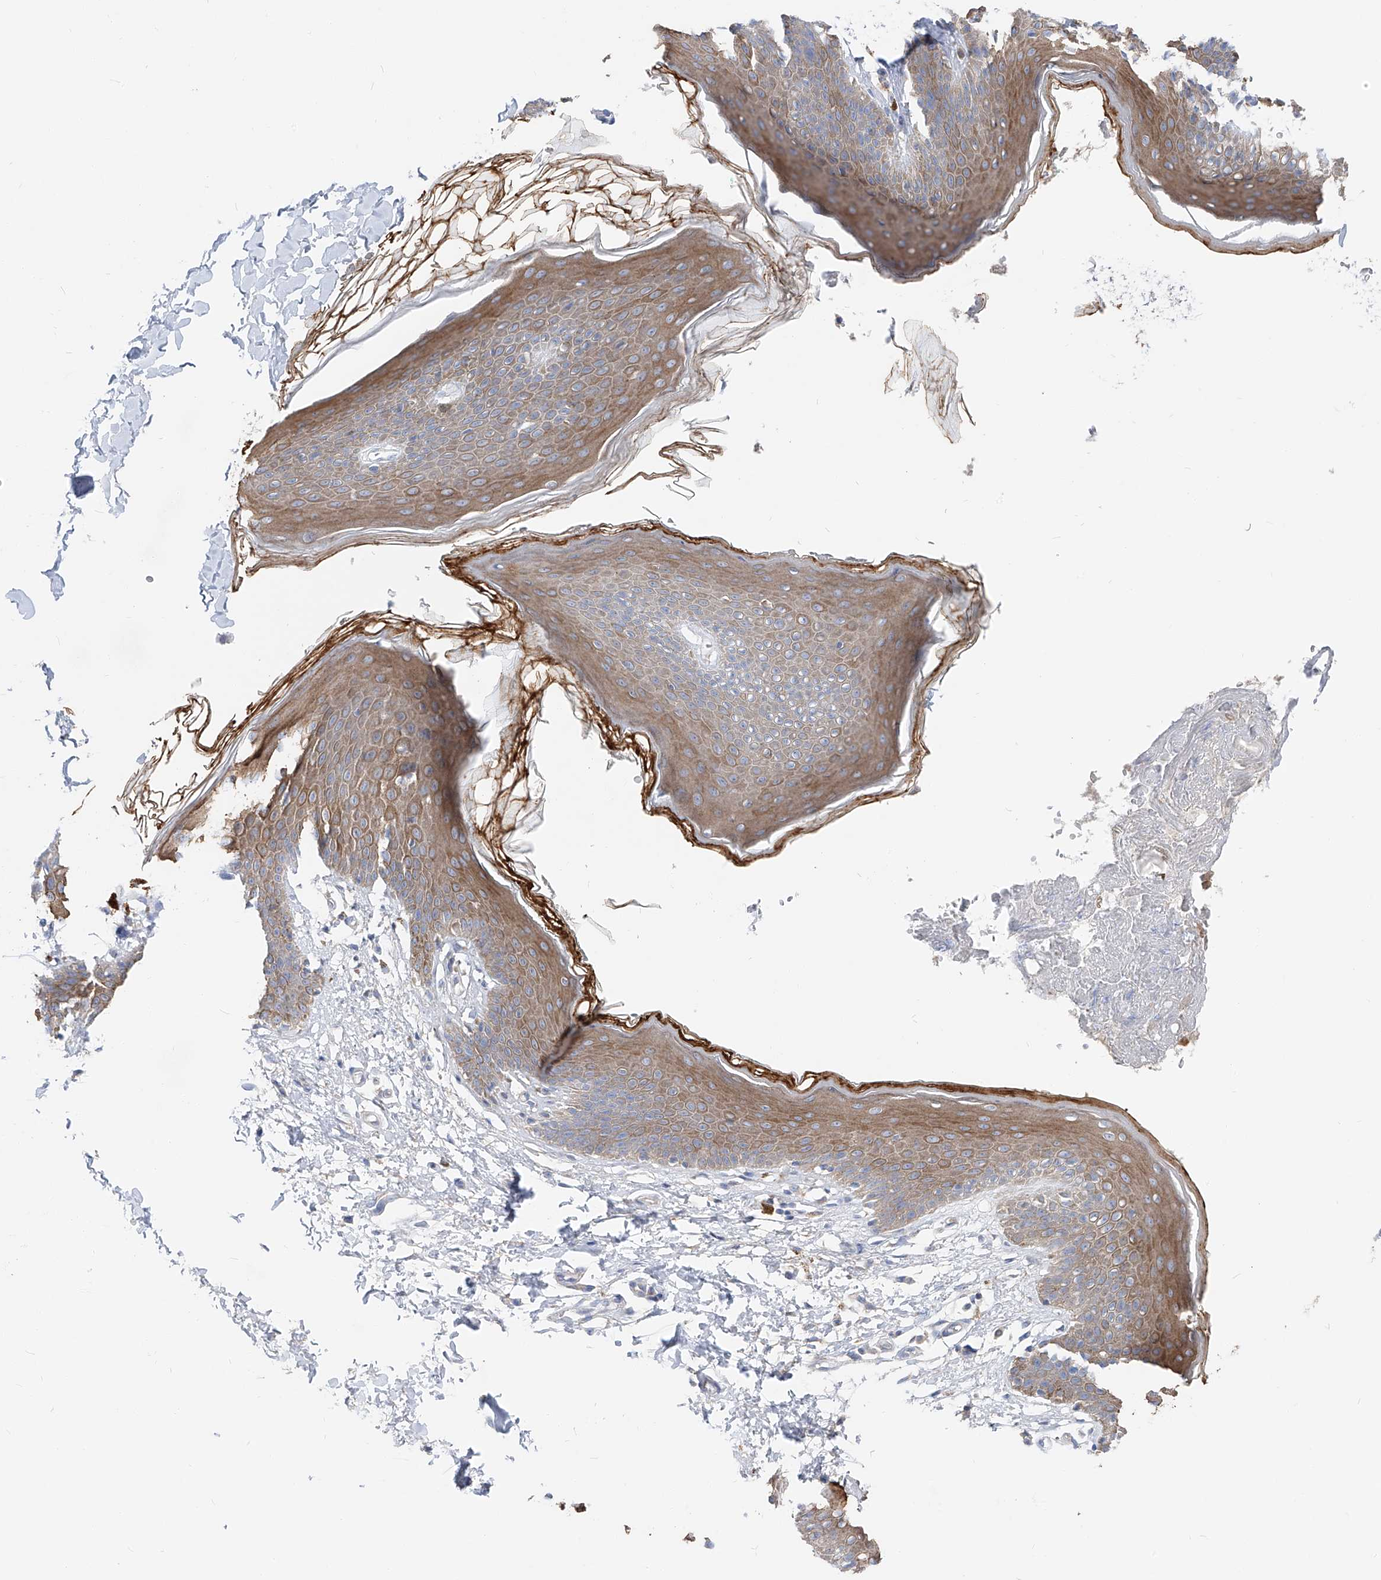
{"staining": {"intensity": "strong", "quantity": "25%-75%", "location": "cytoplasmic/membranous"}, "tissue": "skin", "cell_type": "Epidermal cells", "image_type": "normal", "snomed": [{"axis": "morphology", "description": "Normal tissue, NOS"}, {"axis": "topography", "description": "Vulva"}], "caption": "The histopathology image reveals immunohistochemical staining of unremarkable skin. There is strong cytoplasmic/membranous expression is appreciated in about 25%-75% of epidermal cells.", "gene": "UFL1", "patient": {"sex": "female", "age": 66}}